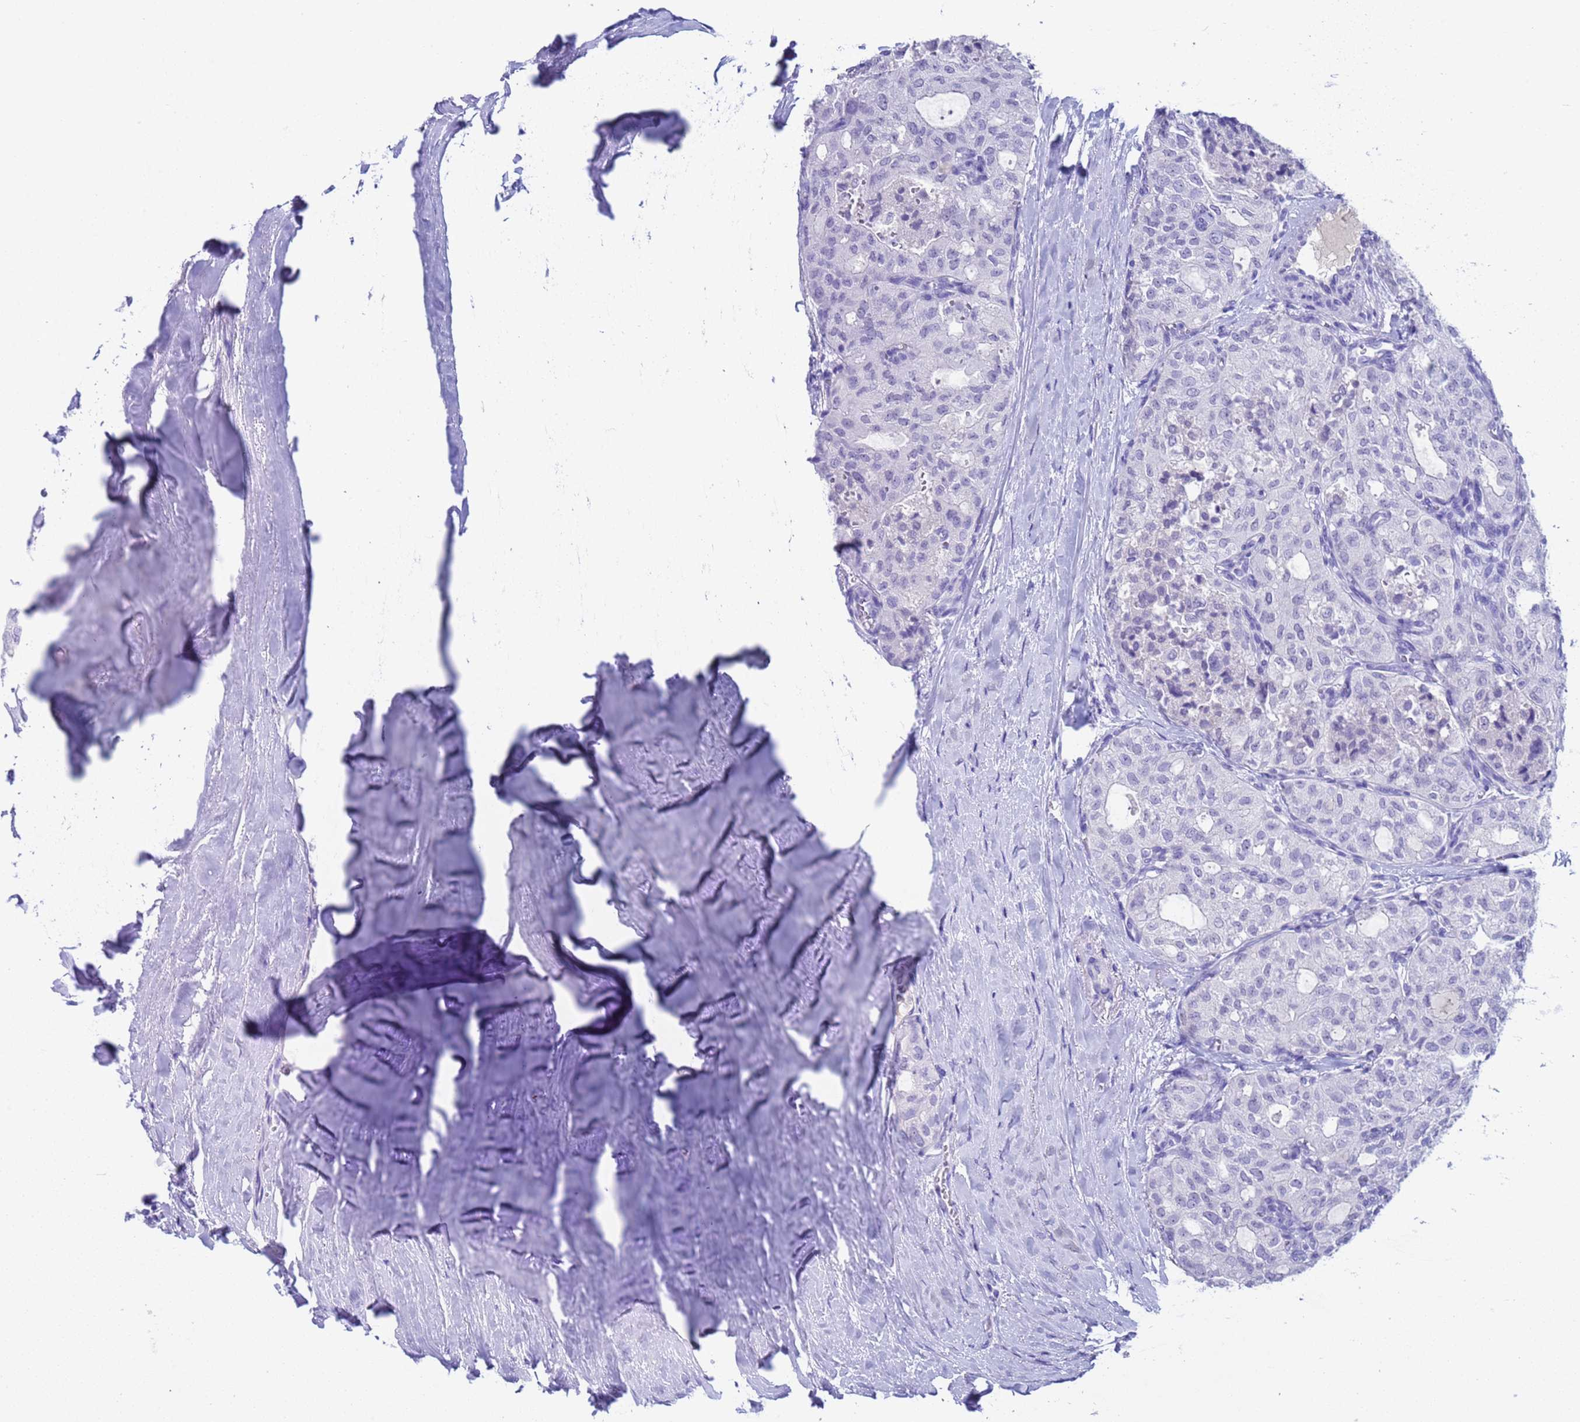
{"staining": {"intensity": "negative", "quantity": "none", "location": "none"}, "tissue": "thyroid cancer", "cell_type": "Tumor cells", "image_type": "cancer", "snomed": [{"axis": "morphology", "description": "Follicular adenoma carcinoma, NOS"}, {"axis": "topography", "description": "Thyroid gland"}], "caption": "A high-resolution histopathology image shows IHC staining of thyroid cancer (follicular adenoma carcinoma), which demonstrates no significant staining in tumor cells.", "gene": "CKM", "patient": {"sex": "male", "age": 75}}